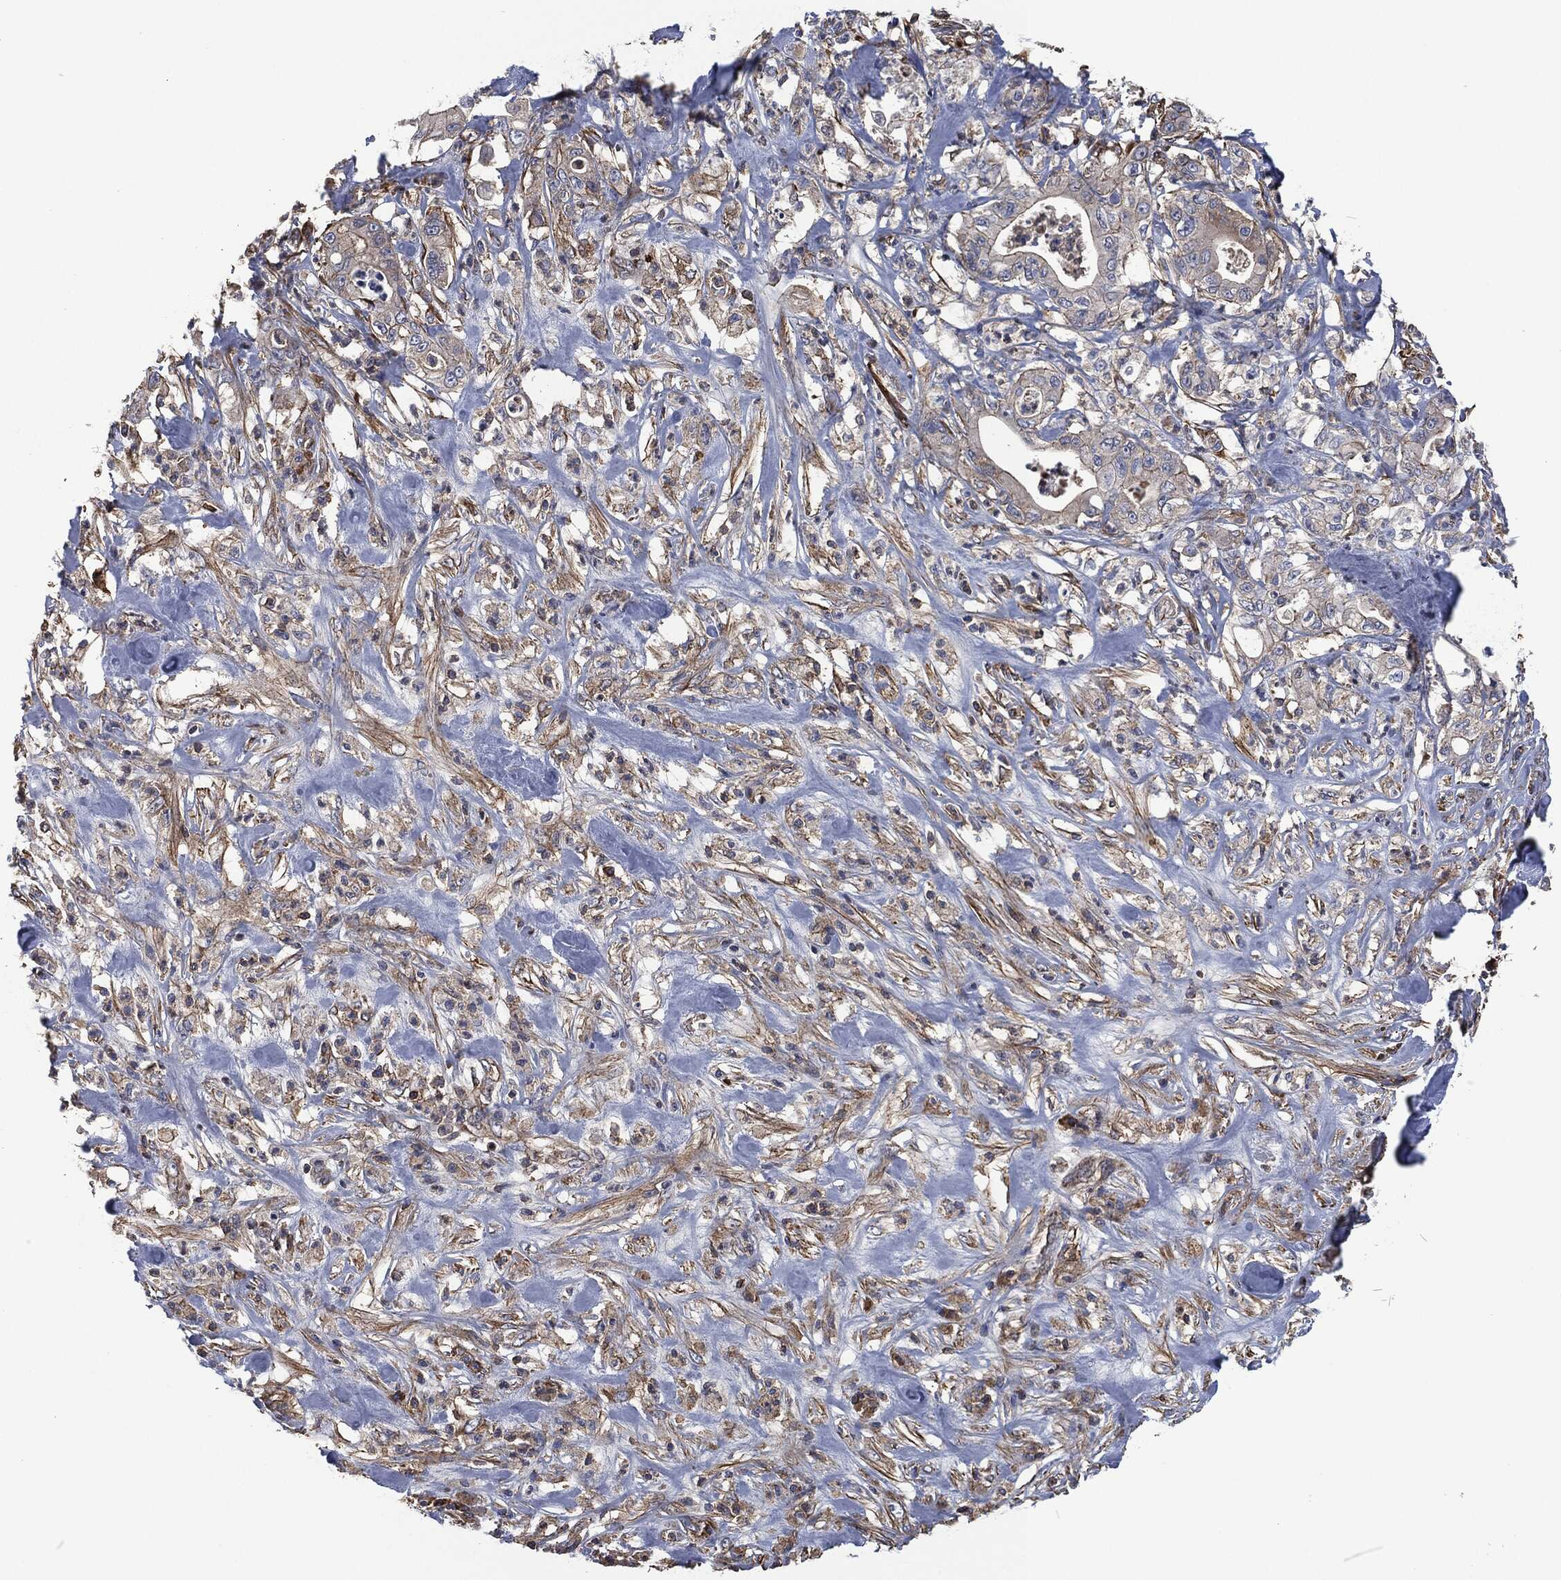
{"staining": {"intensity": "moderate", "quantity": "<25%", "location": "cytoplasmic/membranous"}, "tissue": "pancreatic cancer", "cell_type": "Tumor cells", "image_type": "cancer", "snomed": [{"axis": "morphology", "description": "Adenocarcinoma, NOS"}, {"axis": "topography", "description": "Pancreas"}], "caption": "Immunohistochemical staining of human pancreatic cancer exhibits low levels of moderate cytoplasmic/membranous protein staining in approximately <25% of tumor cells.", "gene": "LGALS9", "patient": {"sex": "male", "age": 71}}